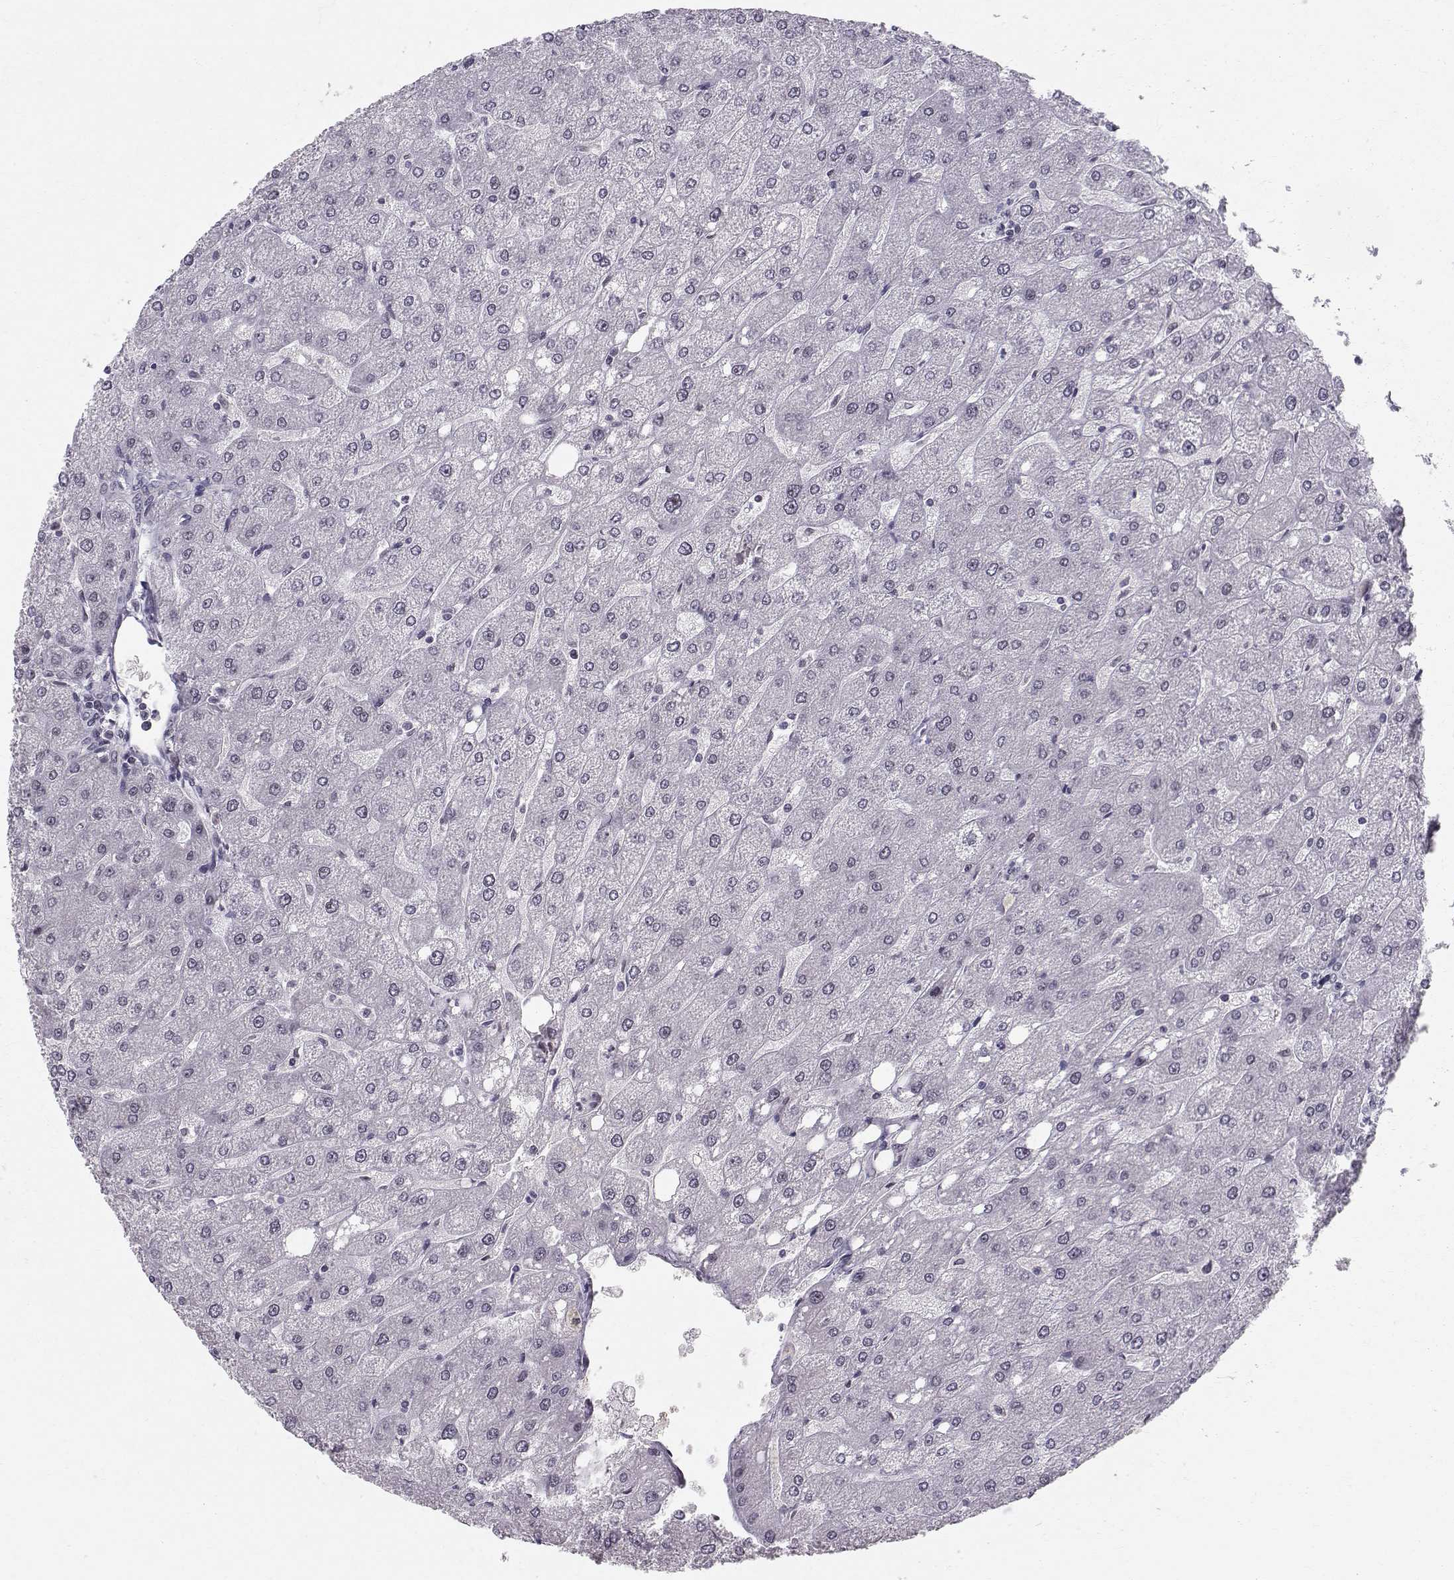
{"staining": {"intensity": "negative", "quantity": "none", "location": "none"}, "tissue": "liver", "cell_type": "Cholangiocytes", "image_type": "normal", "snomed": [{"axis": "morphology", "description": "Normal tissue, NOS"}, {"axis": "topography", "description": "Liver"}], "caption": "An immunohistochemistry (IHC) micrograph of normal liver is shown. There is no staining in cholangiocytes of liver. (DAB (3,3'-diaminobenzidine) IHC, high magnification).", "gene": "RPP38", "patient": {"sex": "male", "age": 67}}